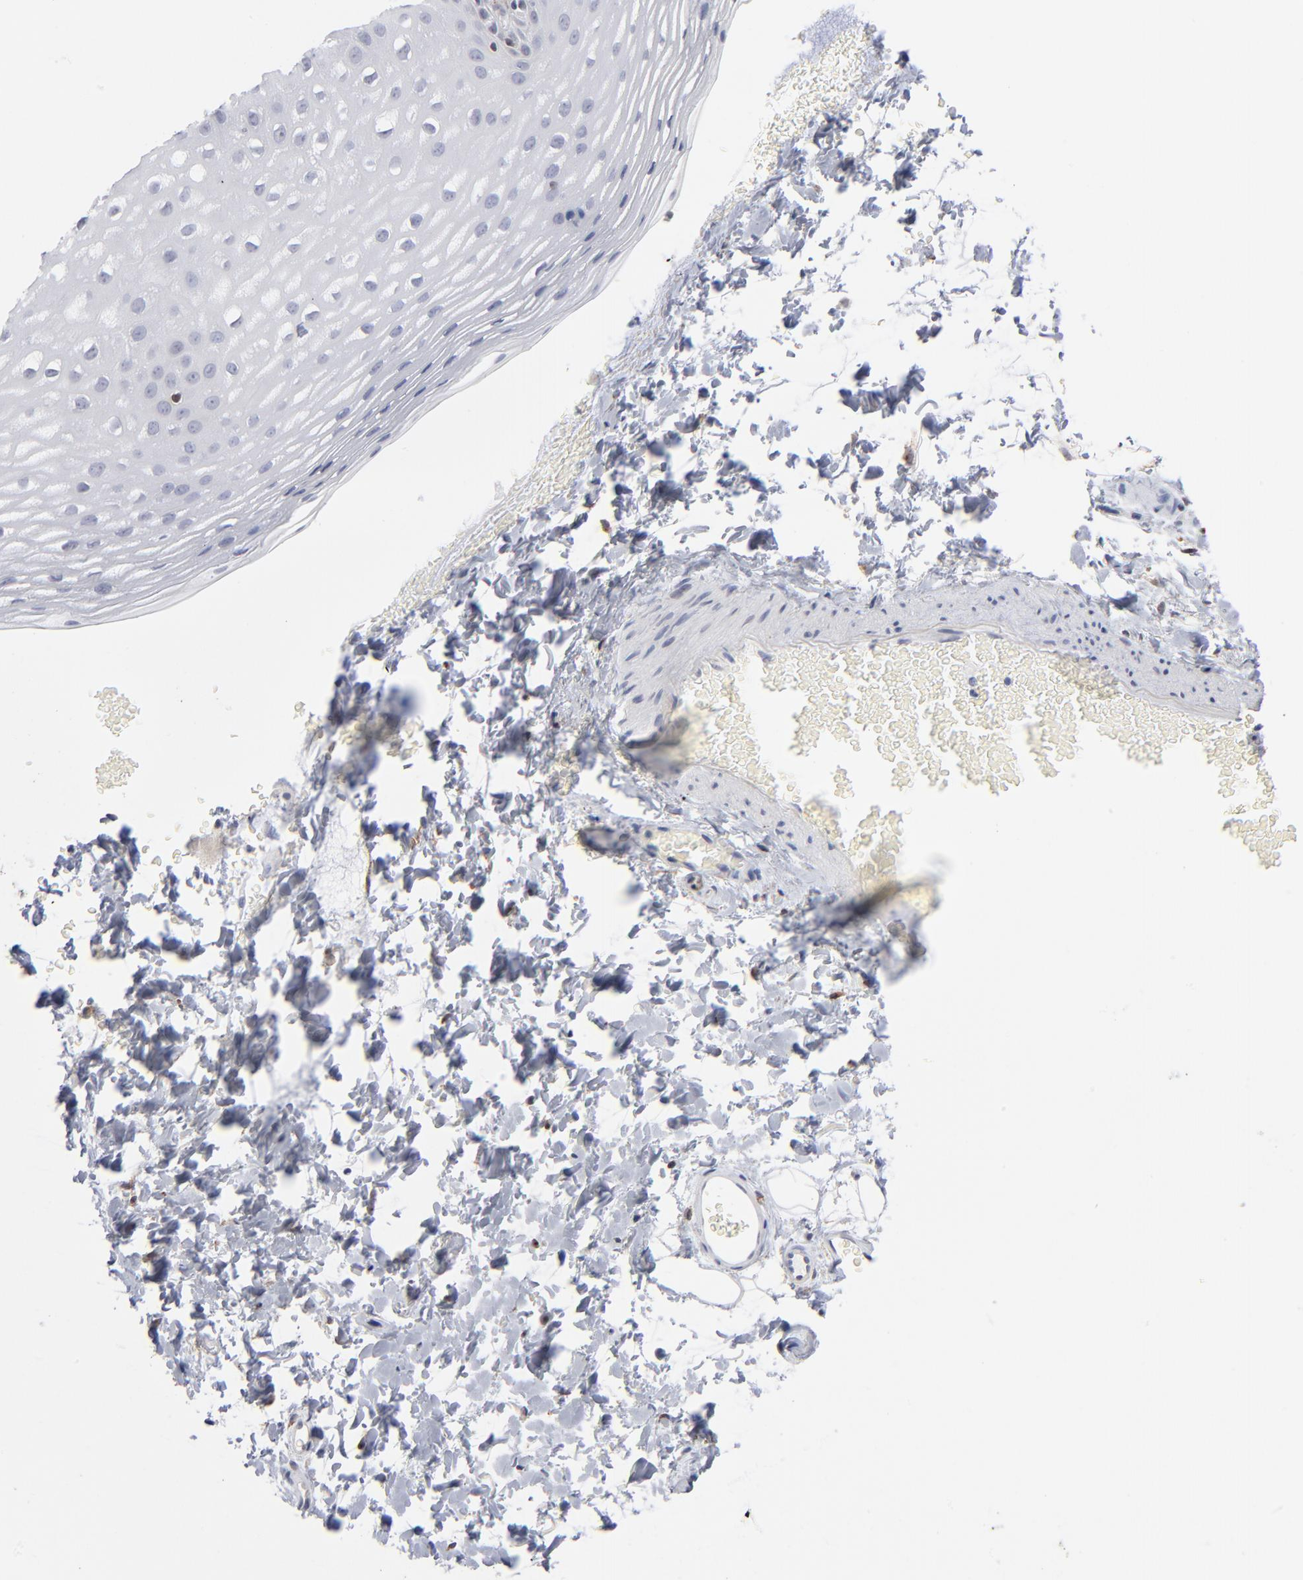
{"staining": {"intensity": "negative", "quantity": "none", "location": "none"}, "tissue": "esophagus", "cell_type": "Squamous epithelial cells", "image_type": "normal", "snomed": [{"axis": "morphology", "description": "Normal tissue, NOS"}, {"axis": "topography", "description": "Esophagus"}], "caption": "An immunohistochemistry image of normal esophagus is shown. There is no staining in squamous epithelial cells of esophagus.", "gene": "AURKA", "patient": {"sex": "female", "age": 70}}